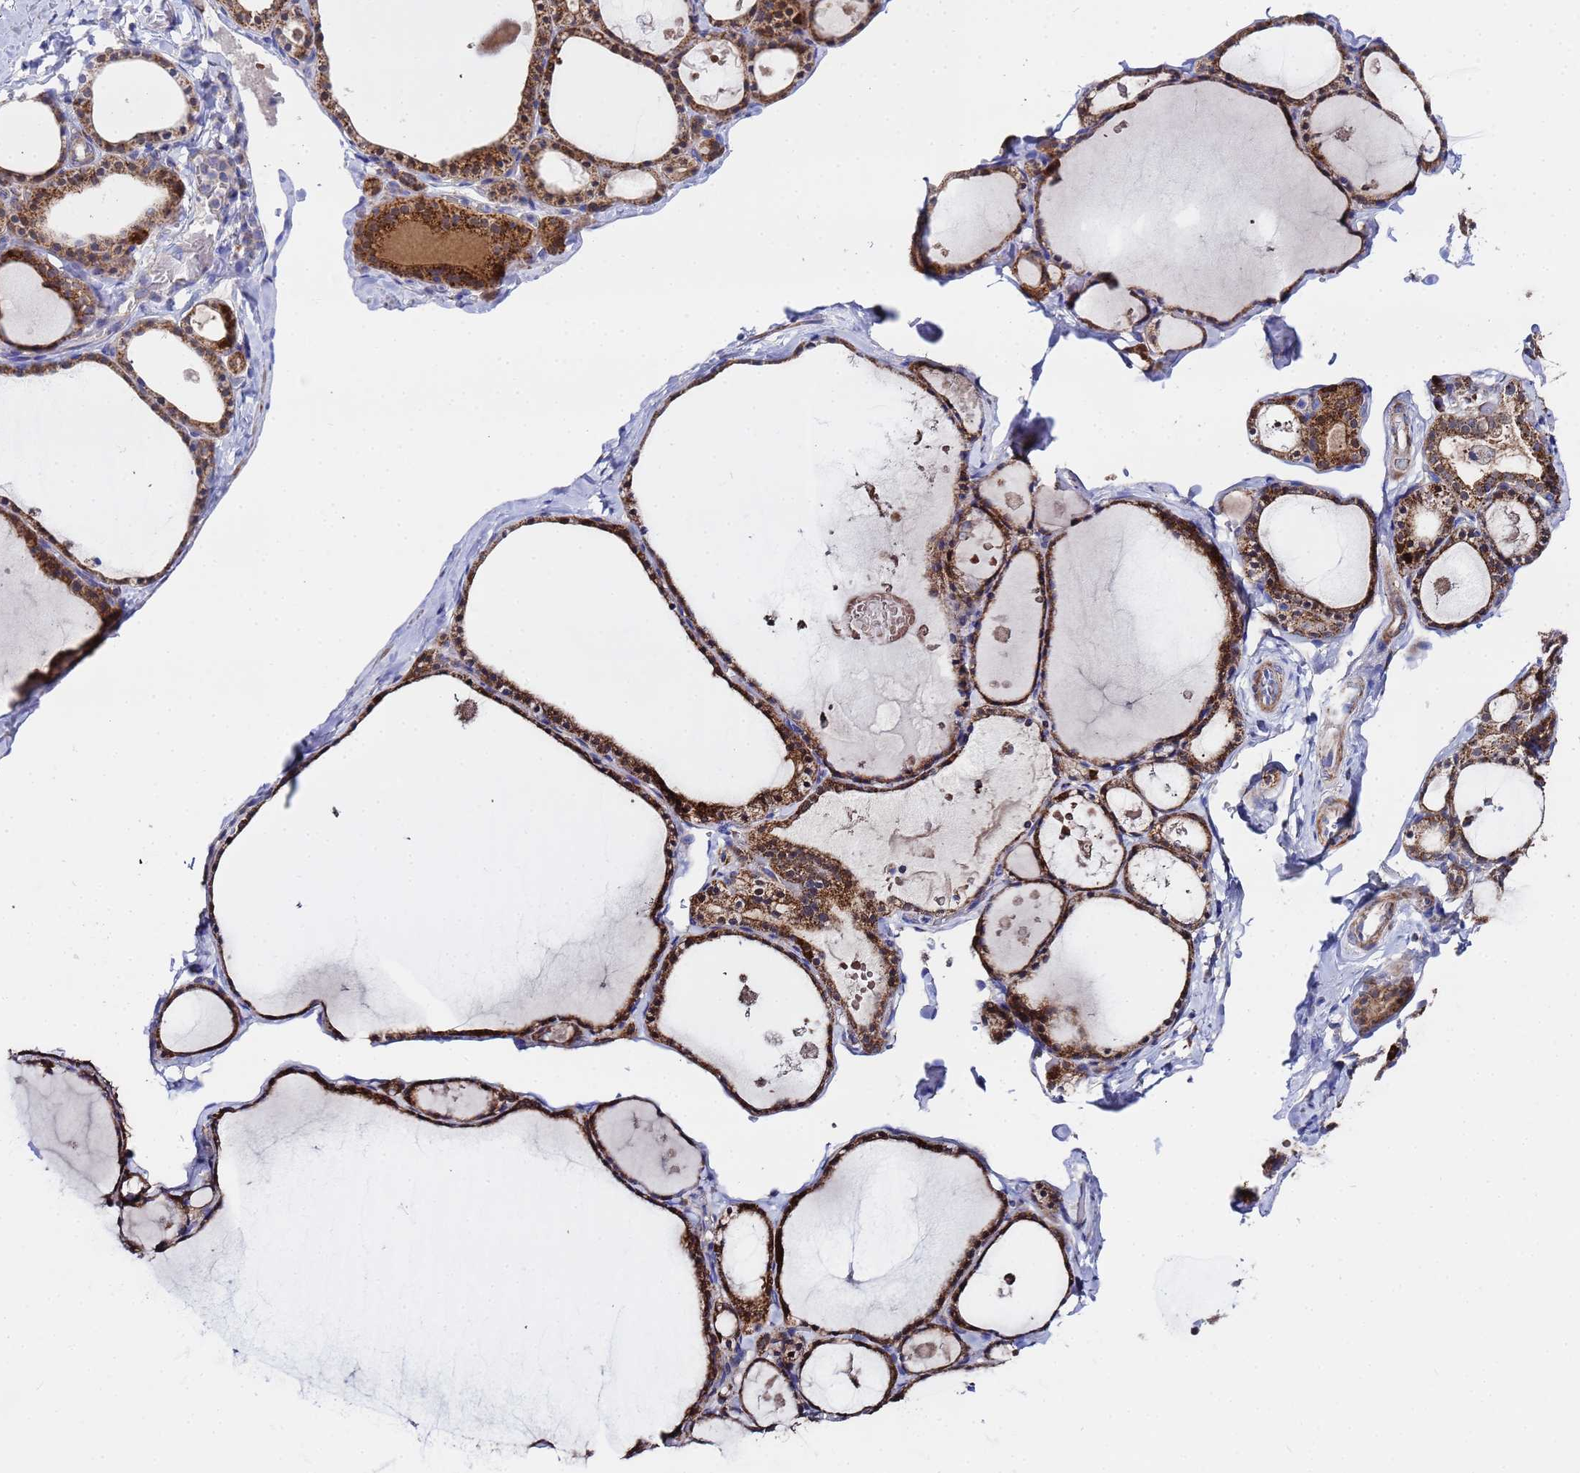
{"staining": {"intensity": "strong", "quantity": ">75%", "location": "cytoplasmic/membranous"}, "tissue": "thyroid gland", "cell_type": "Glandular cells", "image_type": "normal", "snomed": [{"axis": "morphology", "description": "Normal tissue, NOS"}, {"axis": "topography", "description": "Thyroid gland"}], "caption": "Immunohistochemical staining of unremarkable thyroid gland demonstrates >75% levels of strong cytoplasmic/membranous protein expression in about >75% of glandular cells.", "gene": "FAHD2A", "patient": {"sex": "male", "age": 56}}